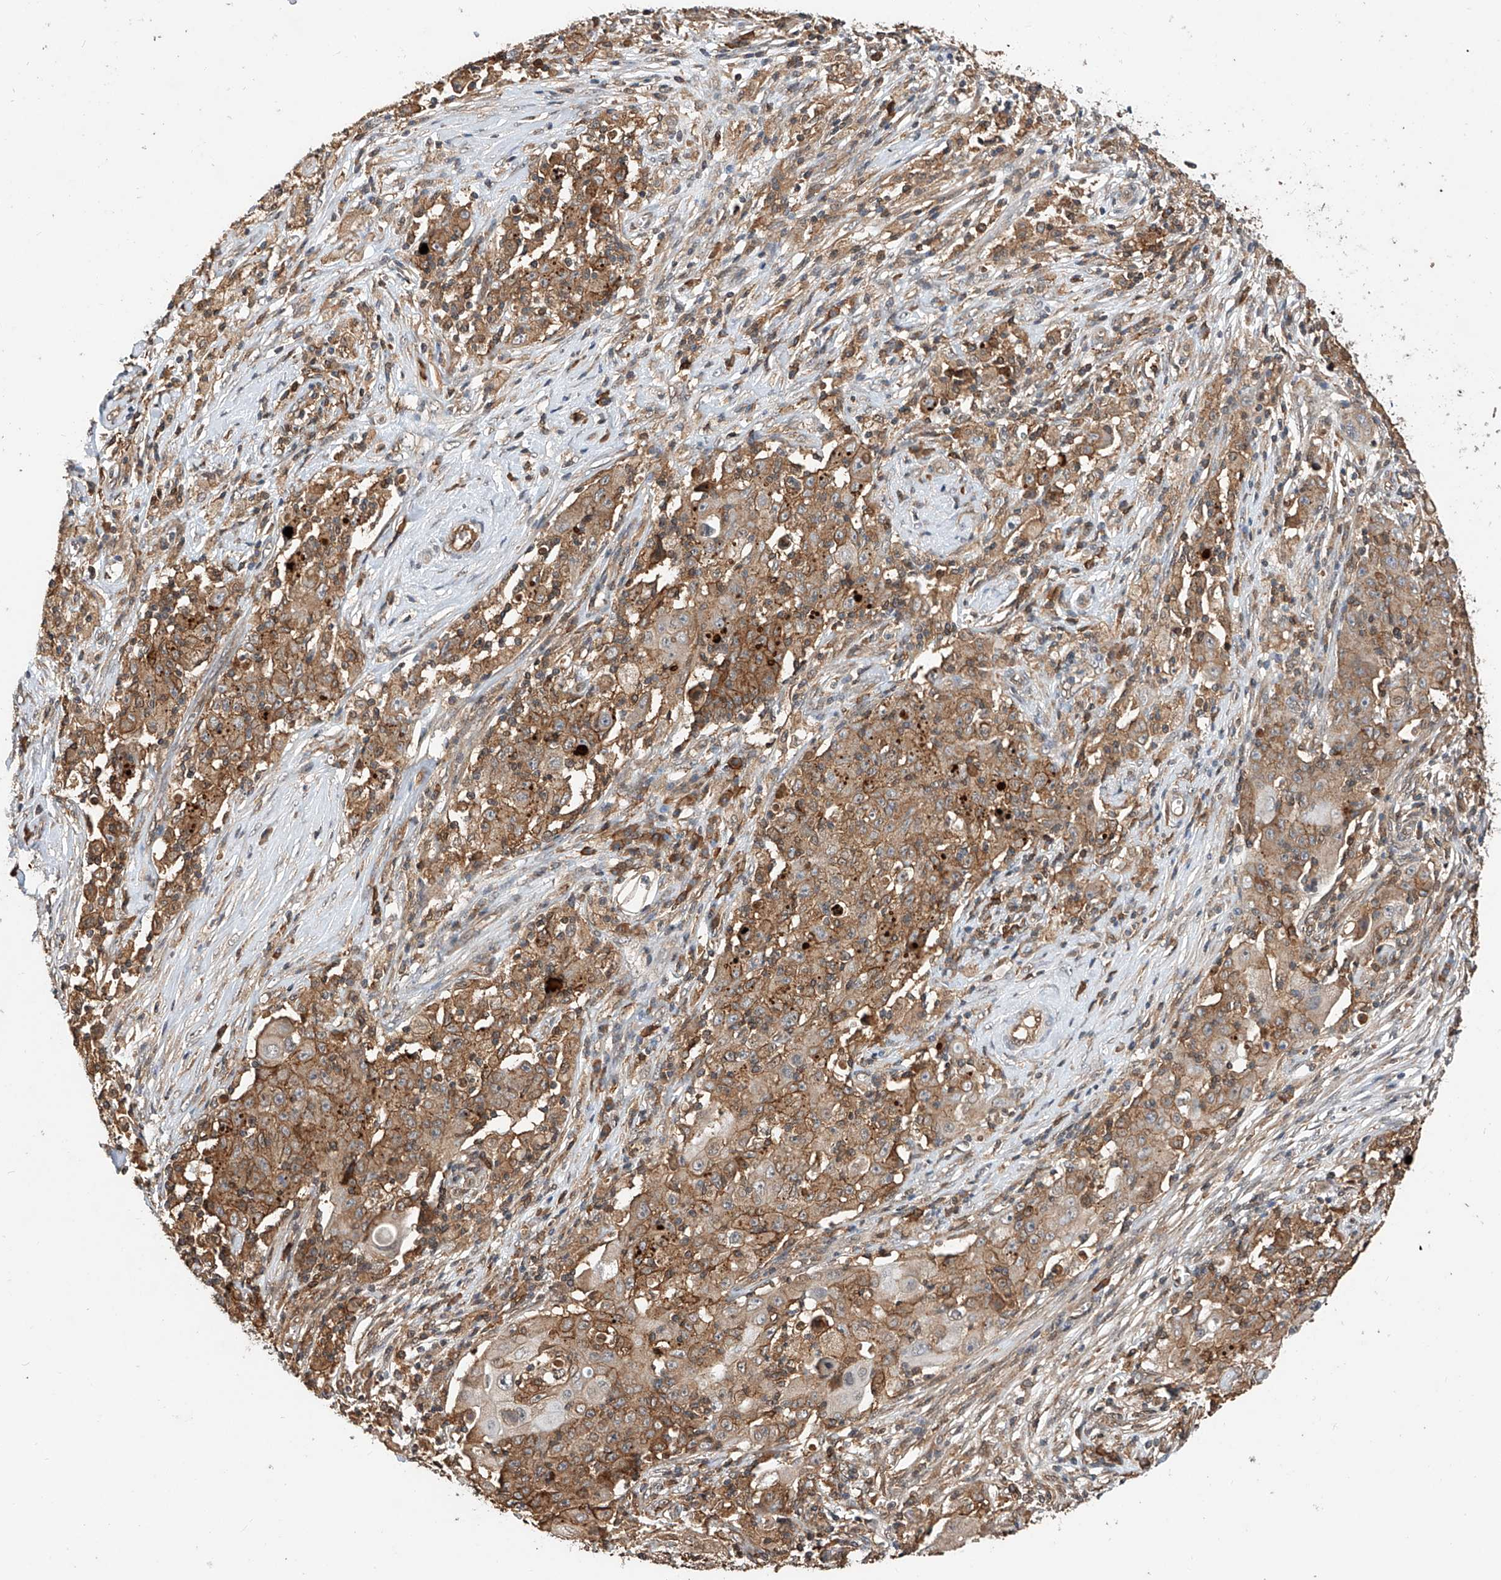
{"staining": {"intensity": "moderate", "quantity": ">75%", "location": "cytoplasmic/membranous"}, "tissue": "ovarian cancer", "cell_type": "Tumor cells", "image_type": "cancer", "snomed": [{"axis": "morphology", "description": "Carcinoma, endometroid"}, {"axis": "topography", "description": "Ovary"}], "caption": "High-power microscopy captured an IHC photomicrograph of ovarian cancer, revealing moderate cytoplasmic/membranous expression in approximately >75% of tumor cells.", "gene": "RILPL2", "patient": {"sex": "female", "age": 42}}